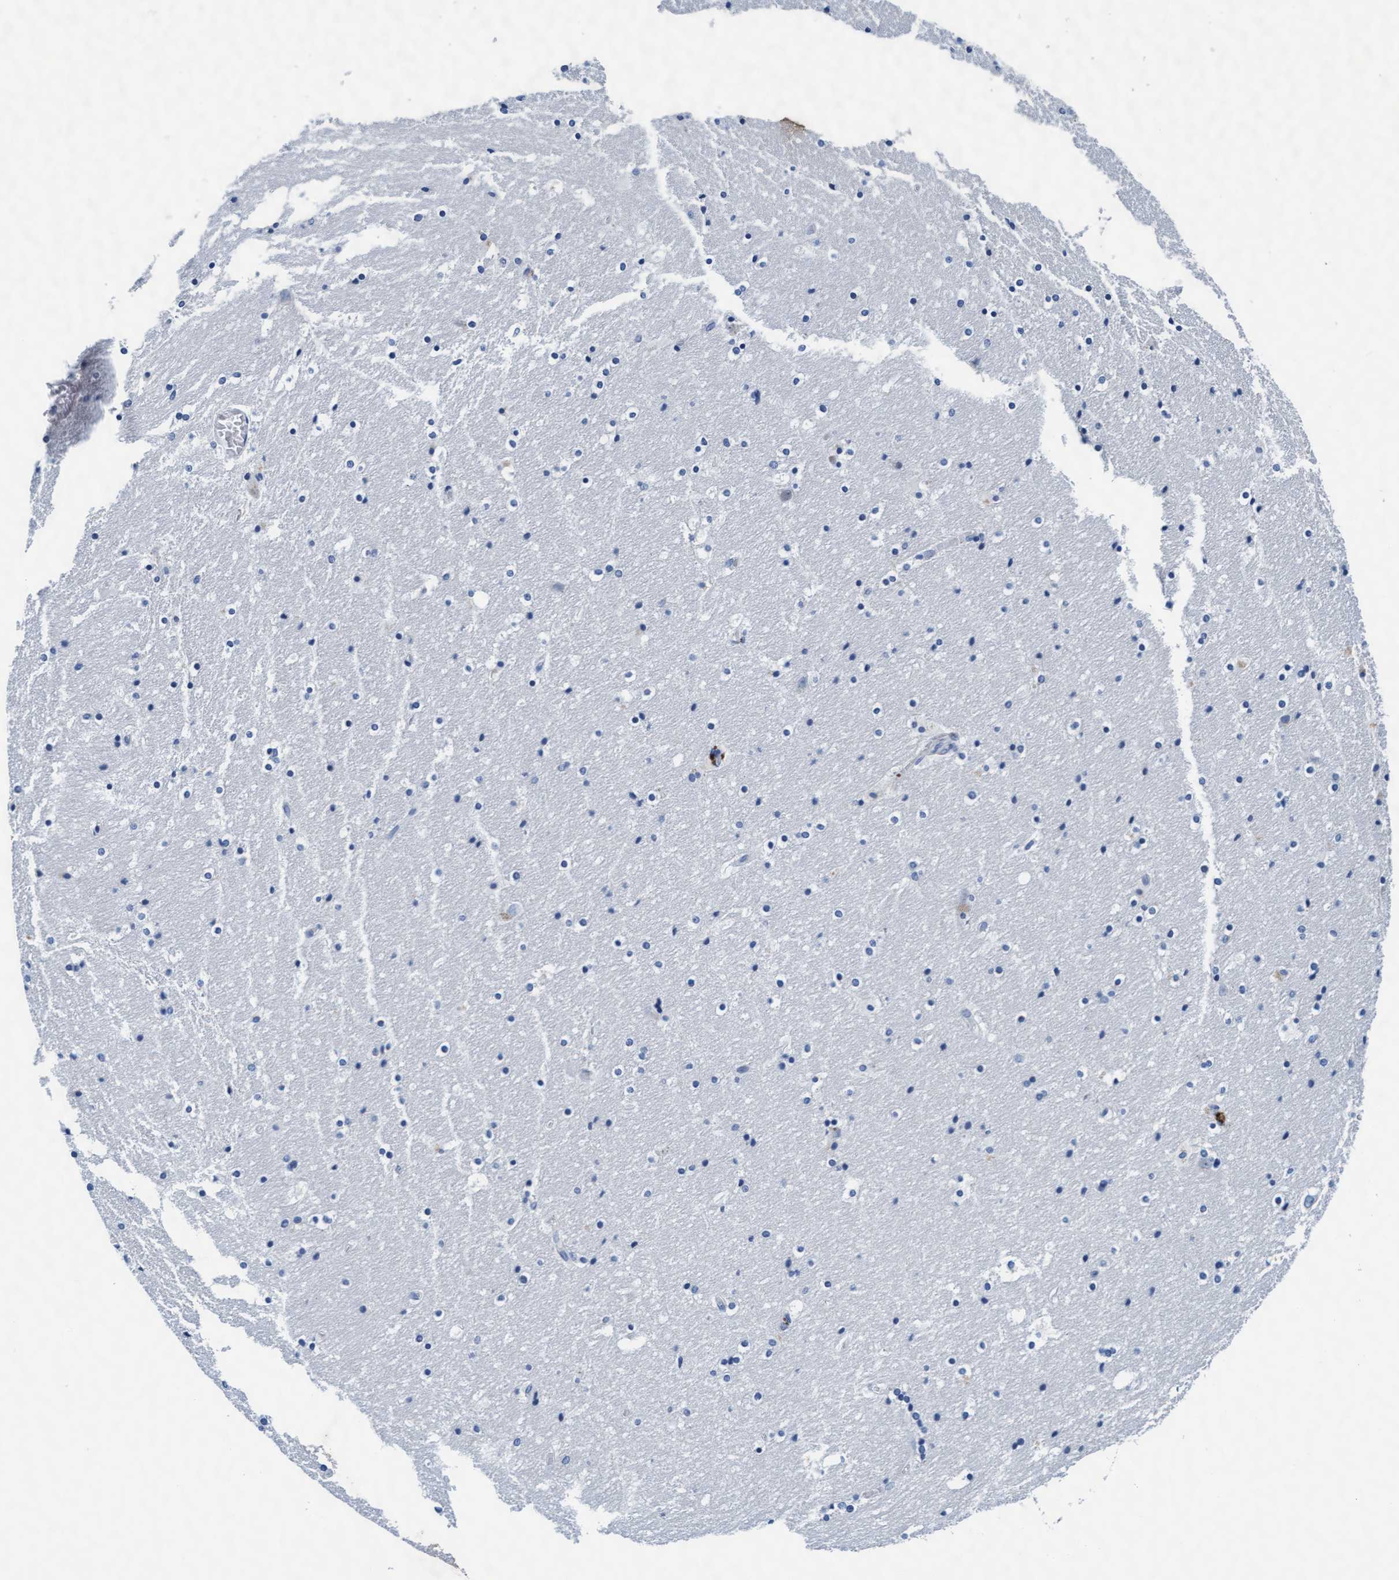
{"staining": {"intensity": "moderate", "quantity": "<25%", "location": "cytoplasmic/membranous"}, "tissue": "hippocampus", "cell_type": "Glial cells", "image_type": "normal", "snomed": [{"axis": "morphology", "description": "Normal tissue, NOS"}, {"axis": "topography", "description": "Hippocampus"}], "caption": "Protein expression analysis of normal human hippocampus reveals moderate cytoplasmic/membranous expression in about <25% of glial cells. The protein is shown in brown color, while the nuclei are stained blue.", "gene": "ARSG", "patient": {"sex": "male", "age": 45}}